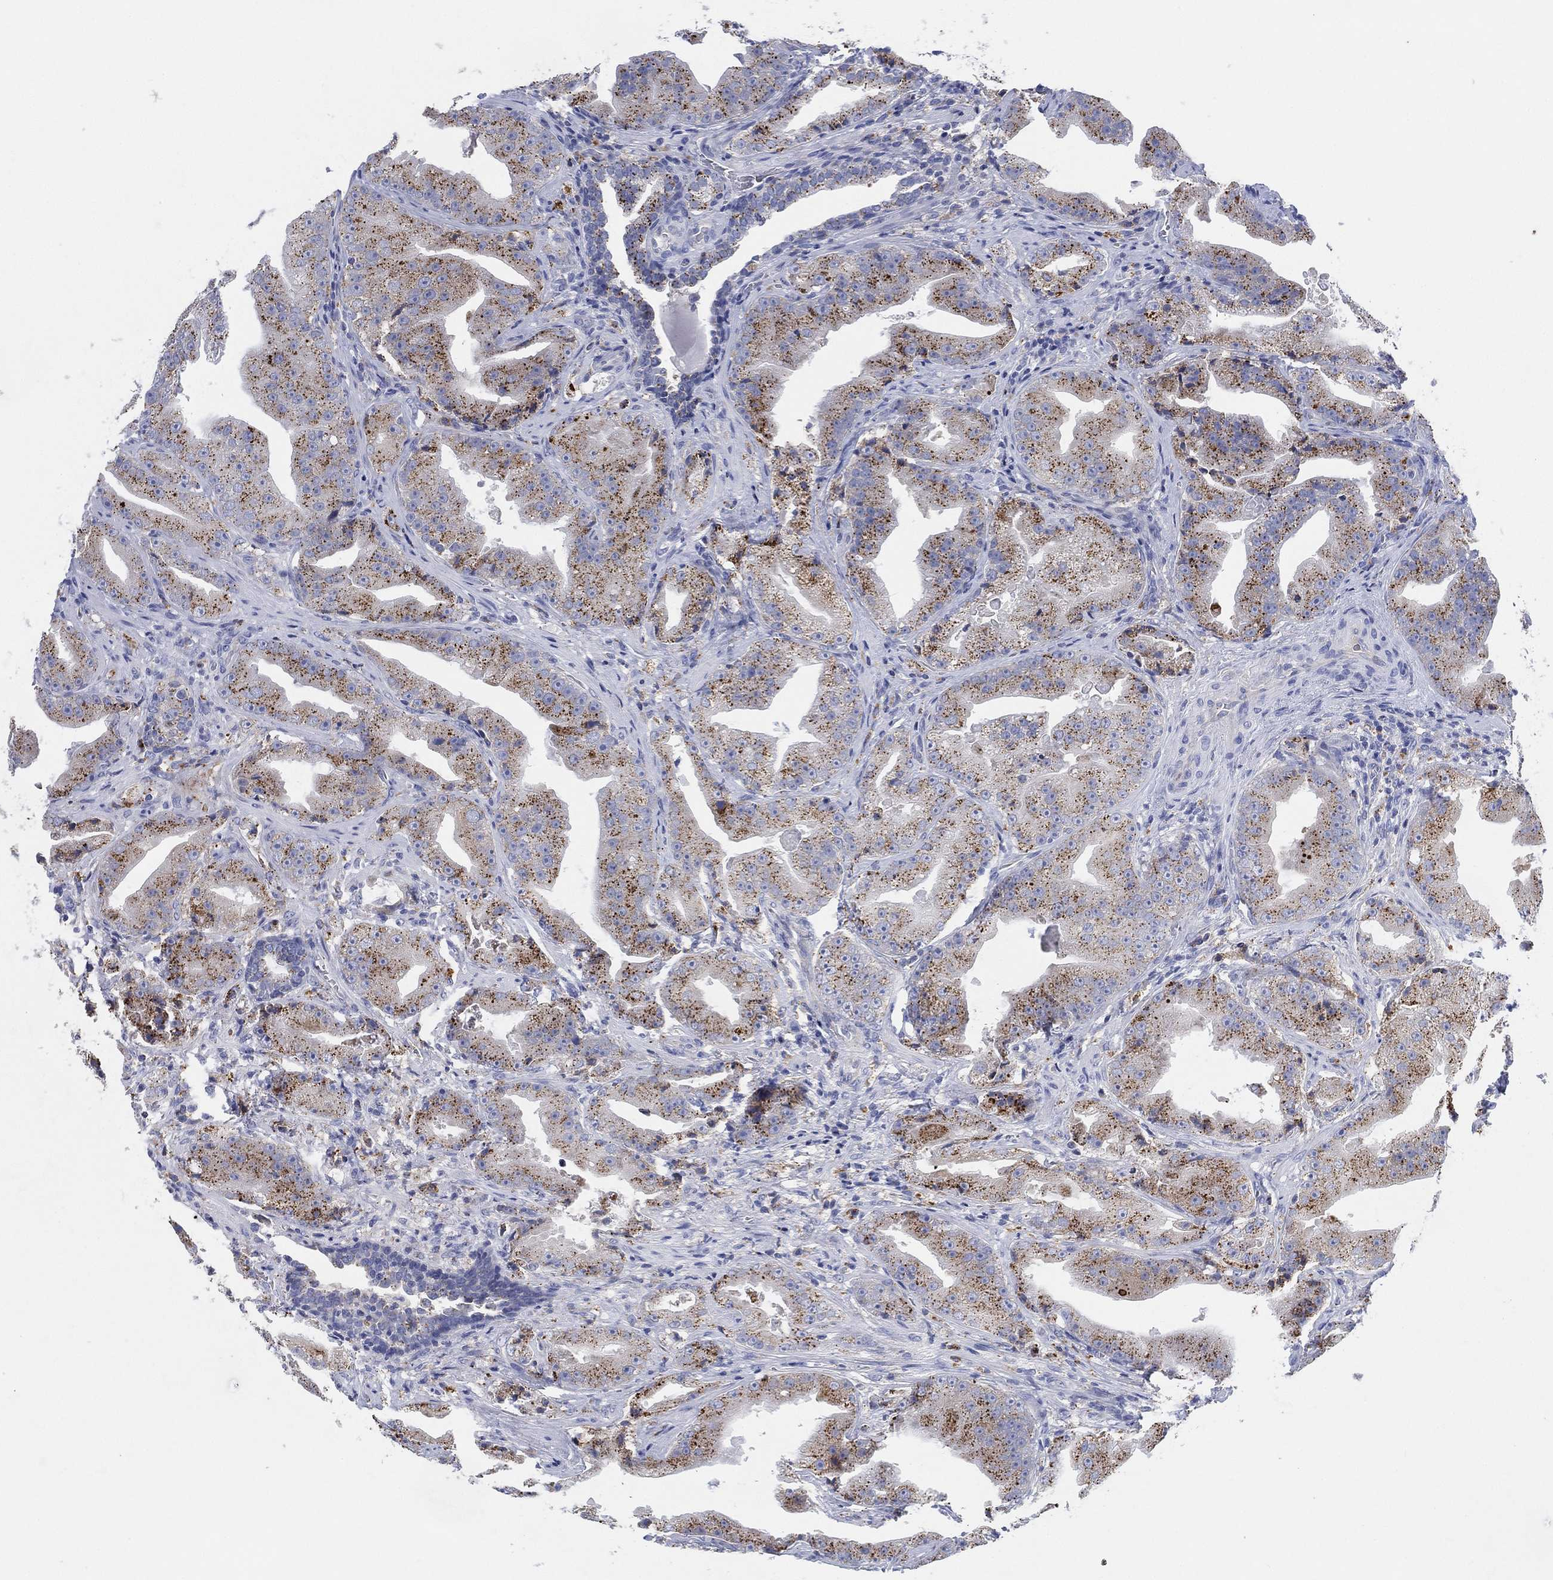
{"staining": {"intensity": "moderate", "quantity": "25%-75%", "location": "cytoplasmic/membranous"}, "tissue": "prostate cancer", "cell_type": "Tumor cells", "image_type": "cancer", "snomed": [{"axis": "morphology", "description": "Adenocarcinoma, Low grade"}, {"axis": "topography", "description": "Prostate"}], "caption": "A photomicrograph of prostate cancer stained for a protein shows moderate cytoplasmic/membranous brown staining in tumor cells.", "gene": "GALNS", "patient": {"sex": "male", "age": 62}}